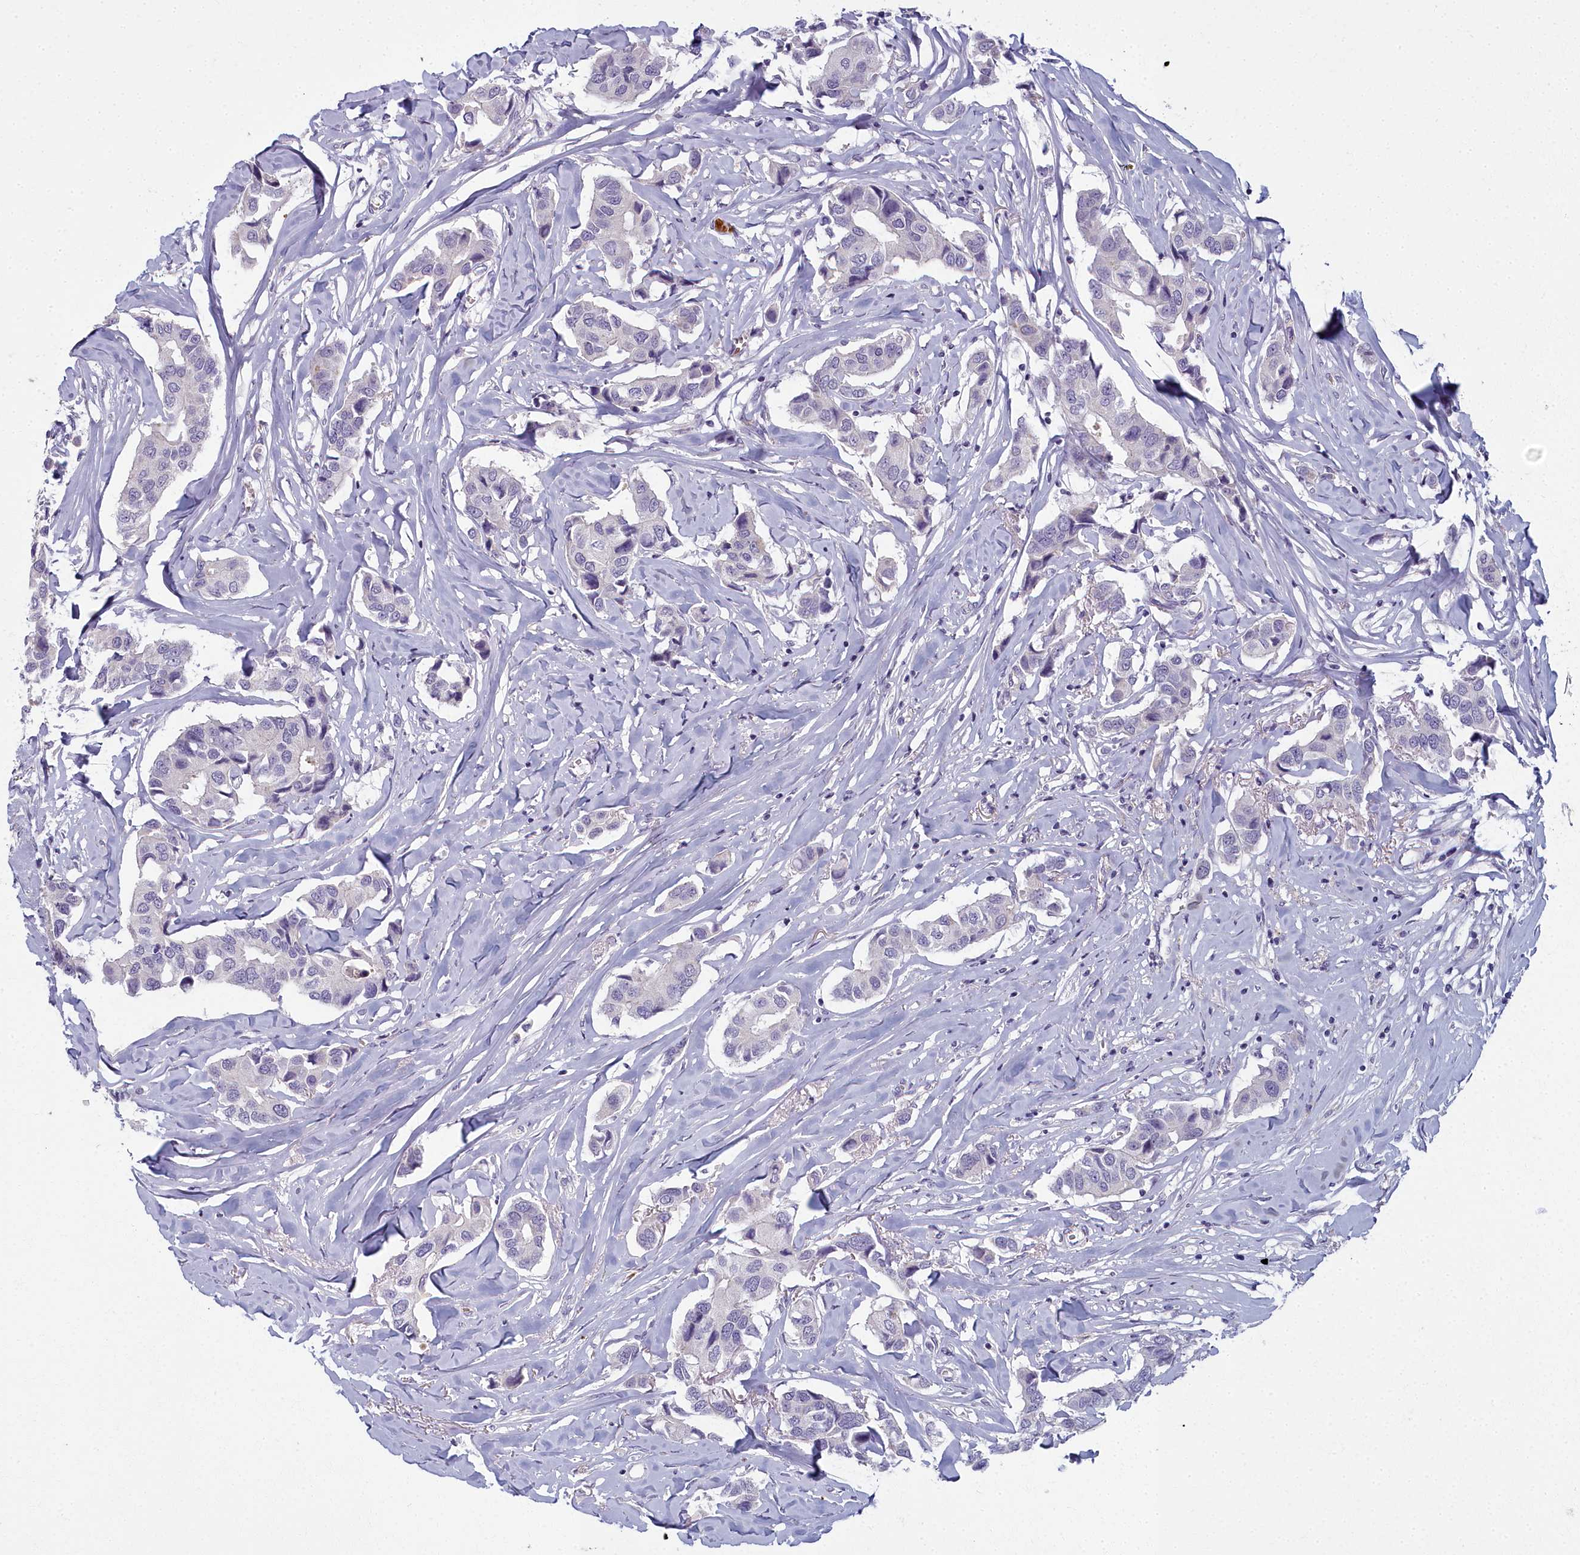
{"staining": {"intensity": "negative", "quantity": "none", "location": "none"}, "tissue": "breast cancer", "cell_type": "Tumor cells", "image_type": "cancer", "snomed": [{"axis": "morphology", "description": "Duct carcinoma"}, {"axis": "topography", "description": "Breast"}], "caption": "A photomicrograph of breast cancer (infiltrating ductal carcinoma) stained for a protein shows no brown staining in tumor cells.", "gene": "ARL15", "patient": {"sex": "female", "age": 80}}